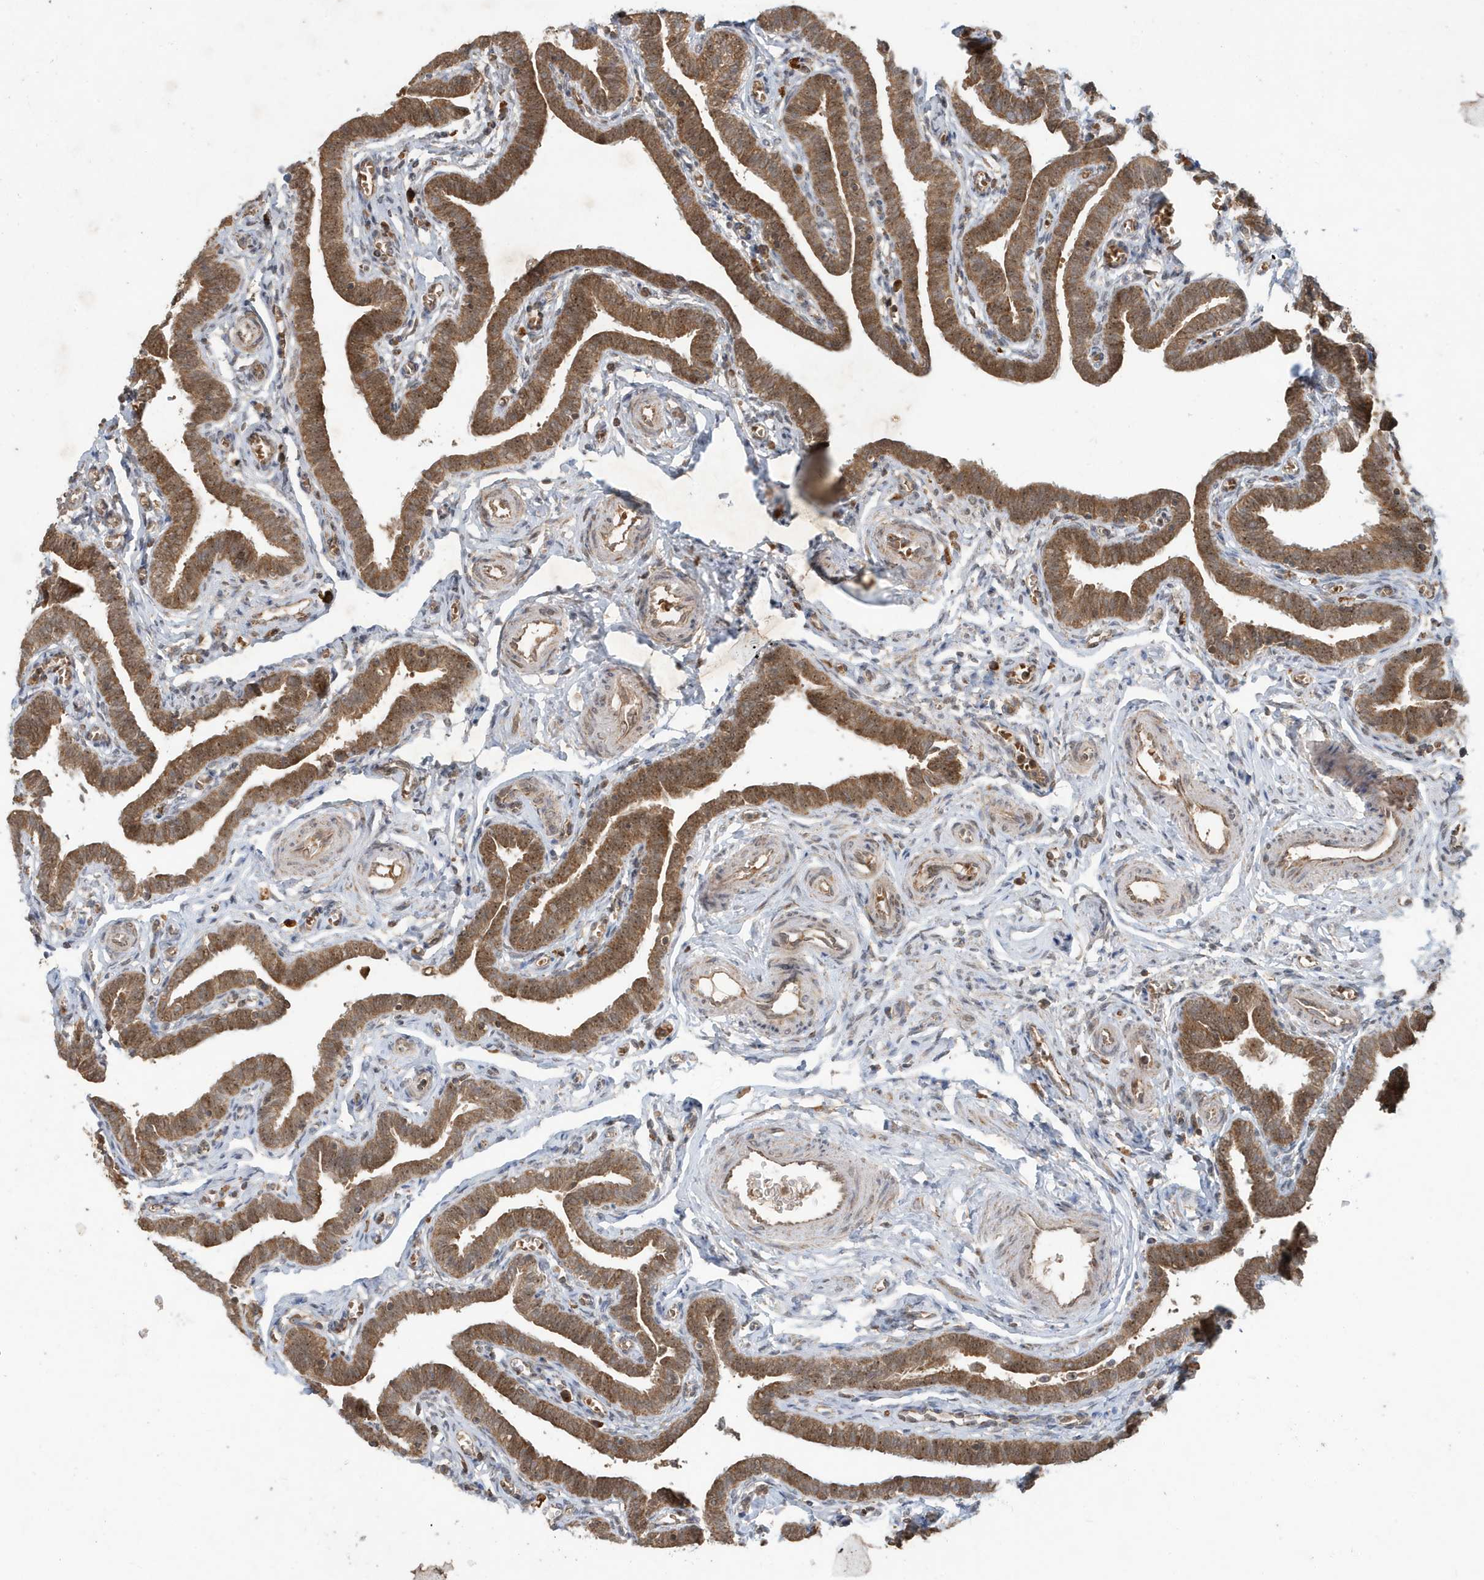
{"staining": {"intensity": "strong", "quantity": ">75%", "location": "cytoplasmic/membranous,nuclear"}, "tissue": "fallopian tube", "cell_type": "Glandular cells", "image_type": "normal", "snomed": [{"axis": "morphology", "description": "Normal tissue, NOS"}, {"axis": "topography", "description": "Fallopian tube"}], "caption": "About >75% of glandular cells in unremarkable human fallopian tube demonstrate strong cytoplasmic/membranous,nuclear protein positivity as visualized by brown immunohistochemical staining.", "gene": "ABCB9", "patient": {"sex": "female", "age": 36}}